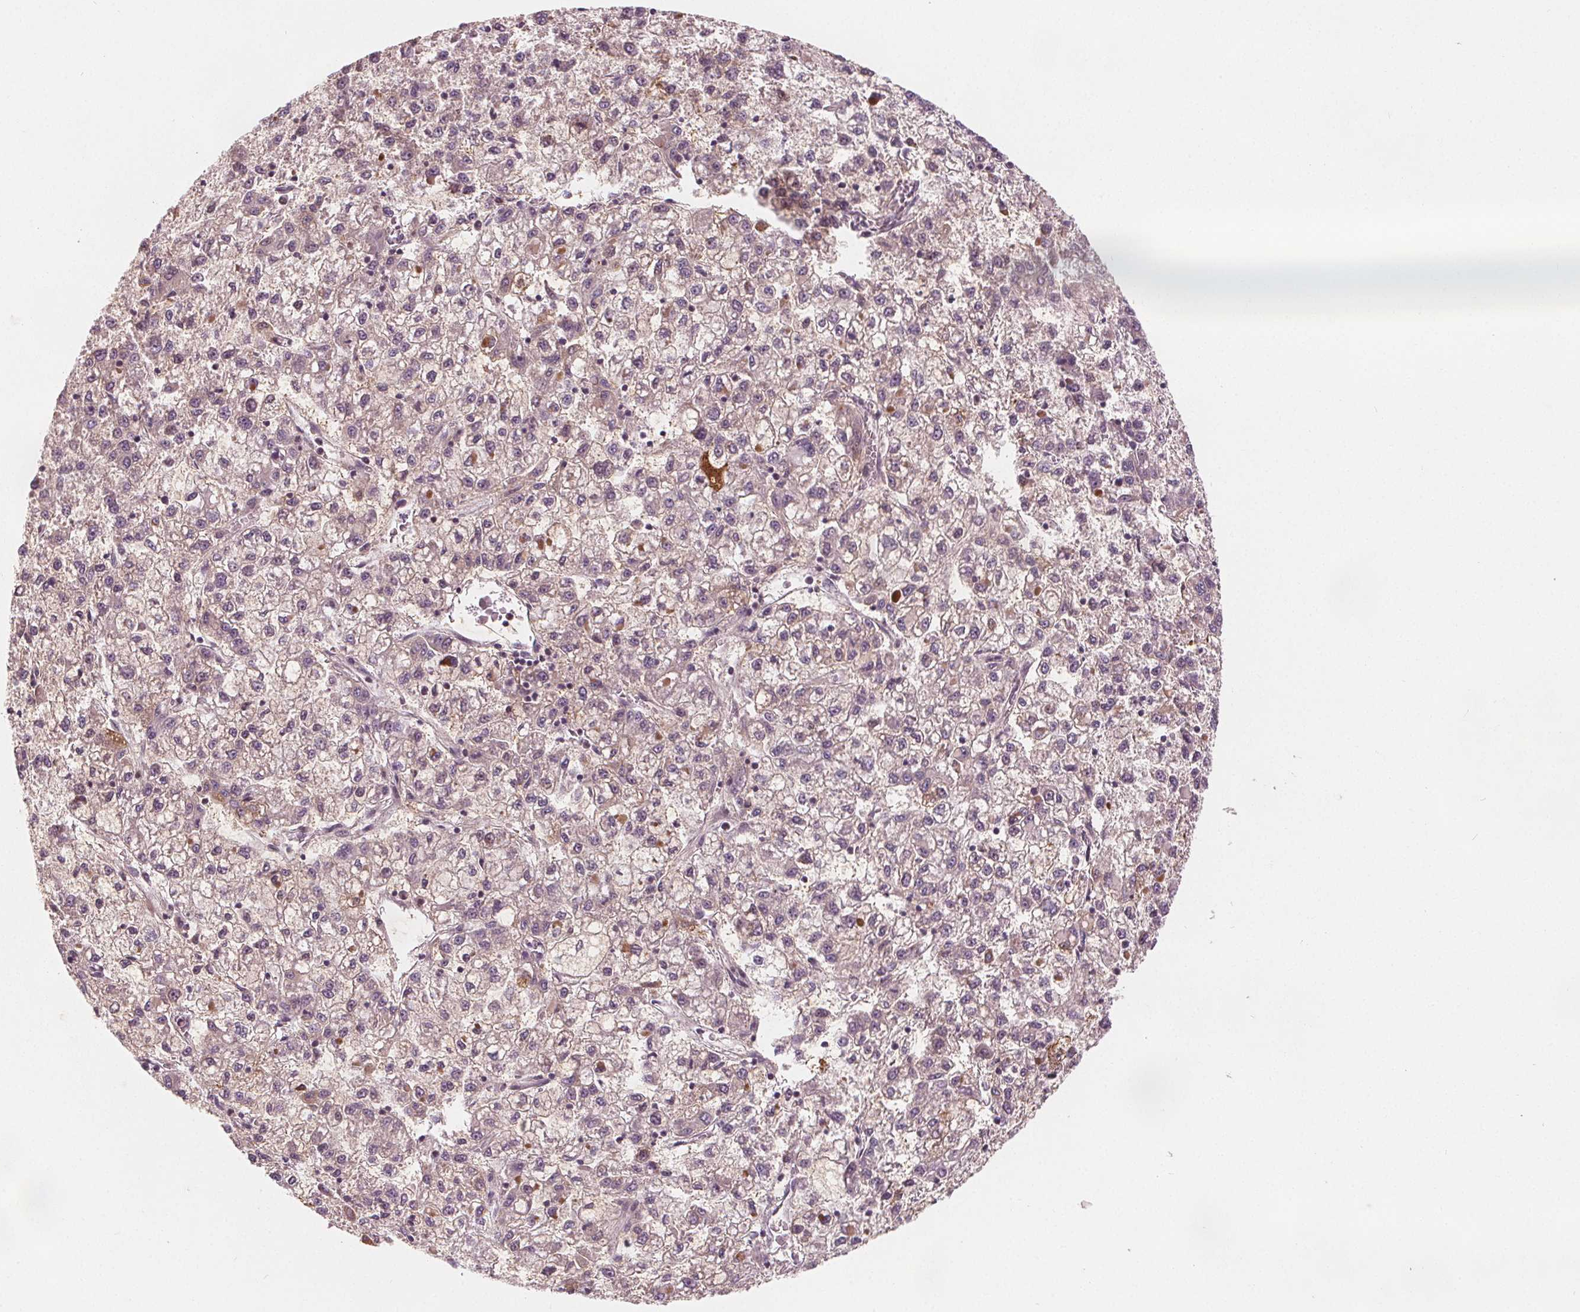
{"staining": {"intensity": "negative", "quantity": "none", "location": "none"}, "tissue": "liver cancer", "cell_type": "Tumor cells", "image_type": "cancer", "snomed": [{"axis": "morphology", "description": "Carcinoma, Hepatocellular, NOS"}, {"axis": "topography", "description": "Liver"}], "caption": "This image is of liver cancer (hepatocellular carcinoma) stained with immunohistochemistry to label a protein in brown with the nuclei are counter-stained blue. There is no staining in tumor cells.", "gene": "DPM2", "patient": {"sex": "male", "age": 40}}